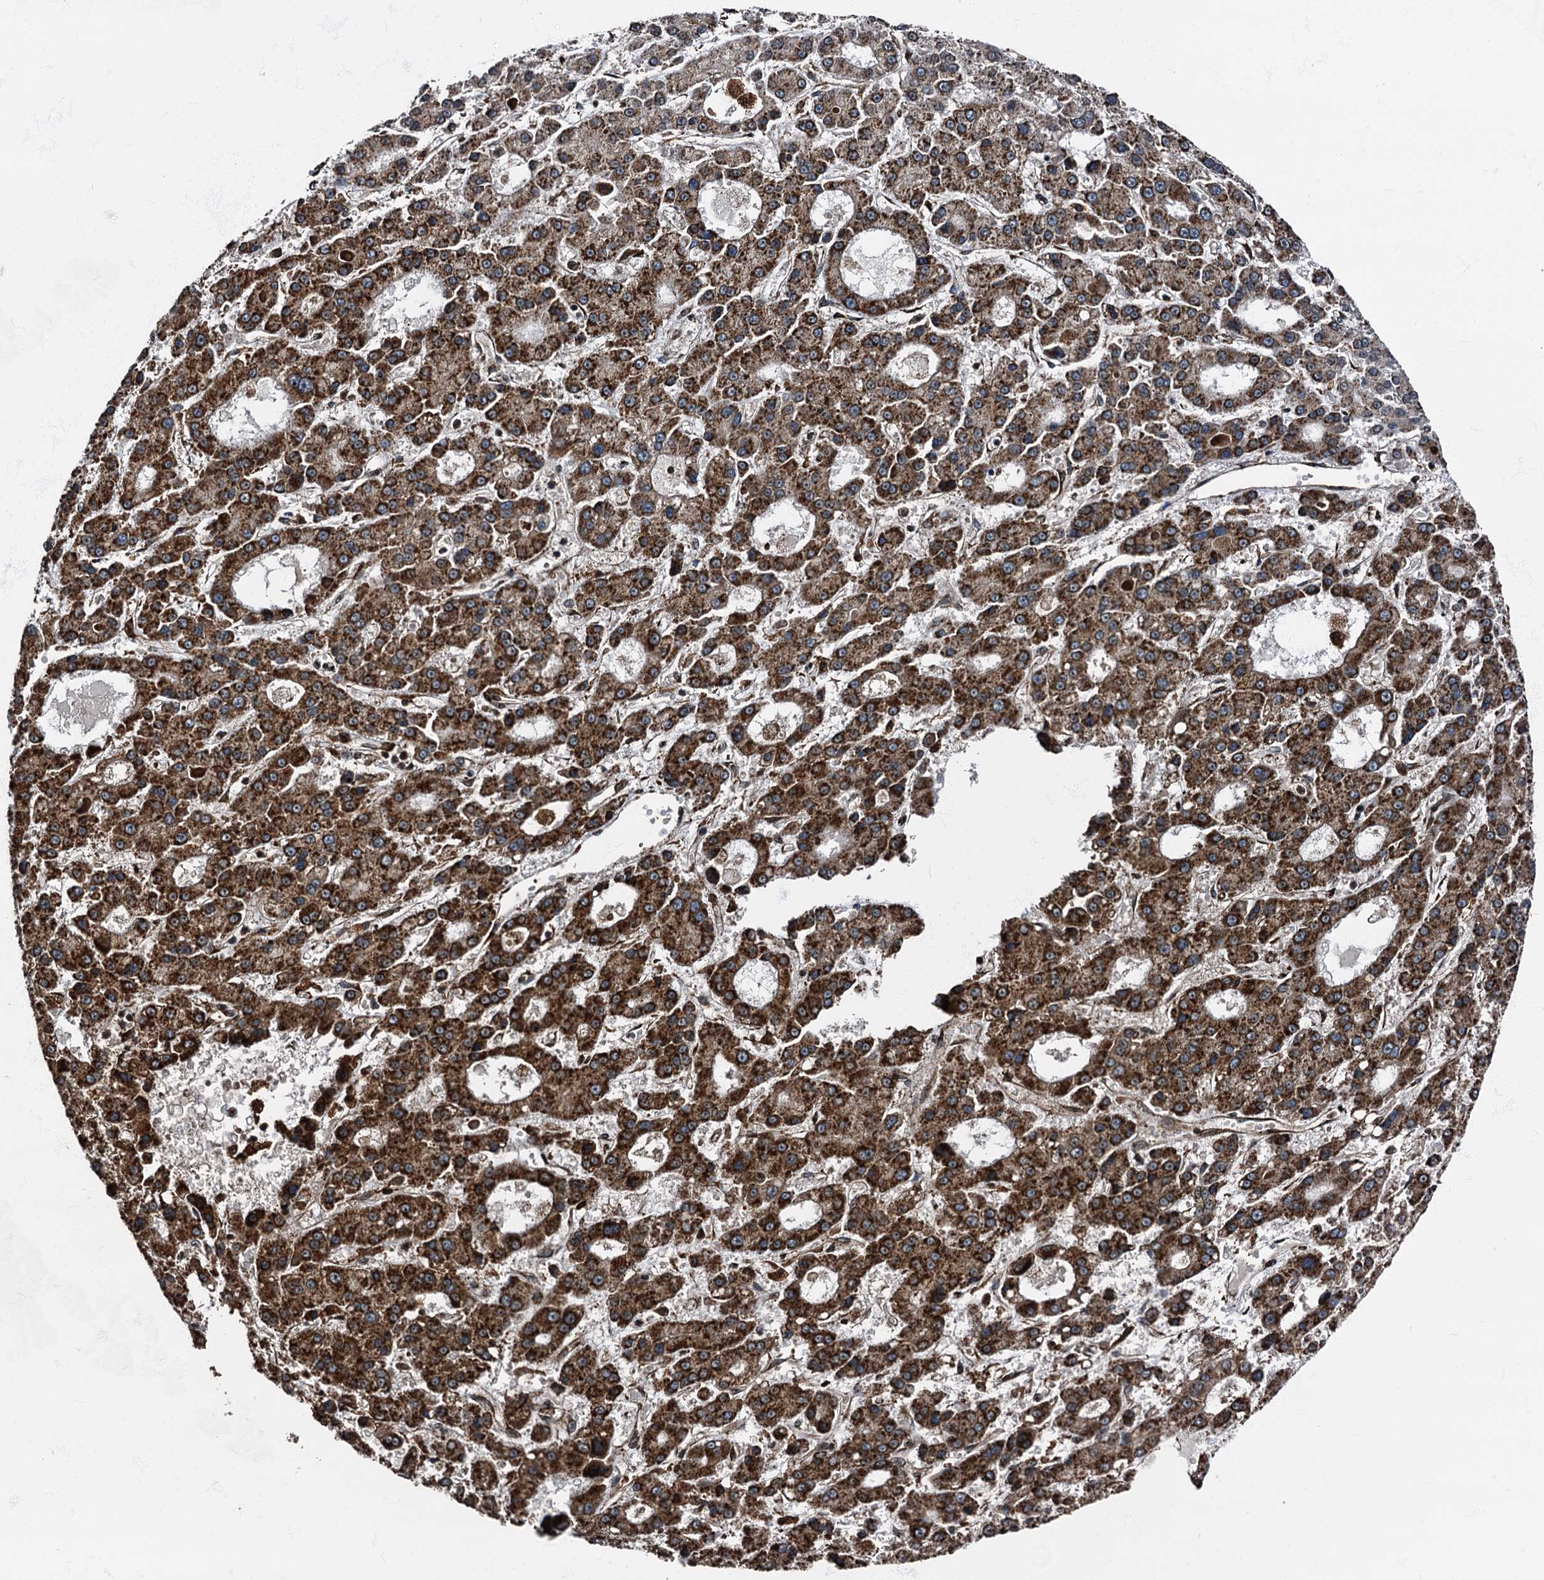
{"staining": {"intensity": "strong", "quantity": ">75%", "location": "cytoplasmic/membranous"}, "tissue": "liver cancer", "cell_type": "Tumor cells", "image_type": "cancer", "snomed": [{"axis": "morphology", "description": "Carcinoma, Hepatocellular, NOS"}, {"axis": "topography", "description": "Liver"}], "caption": "Liver cancer (hepatocellular carcinoma) stained with a protein marker shows strong staining in tumor cells.", "gene": "ATP2C1", "patient": {"sex": "male", "age": 70}}